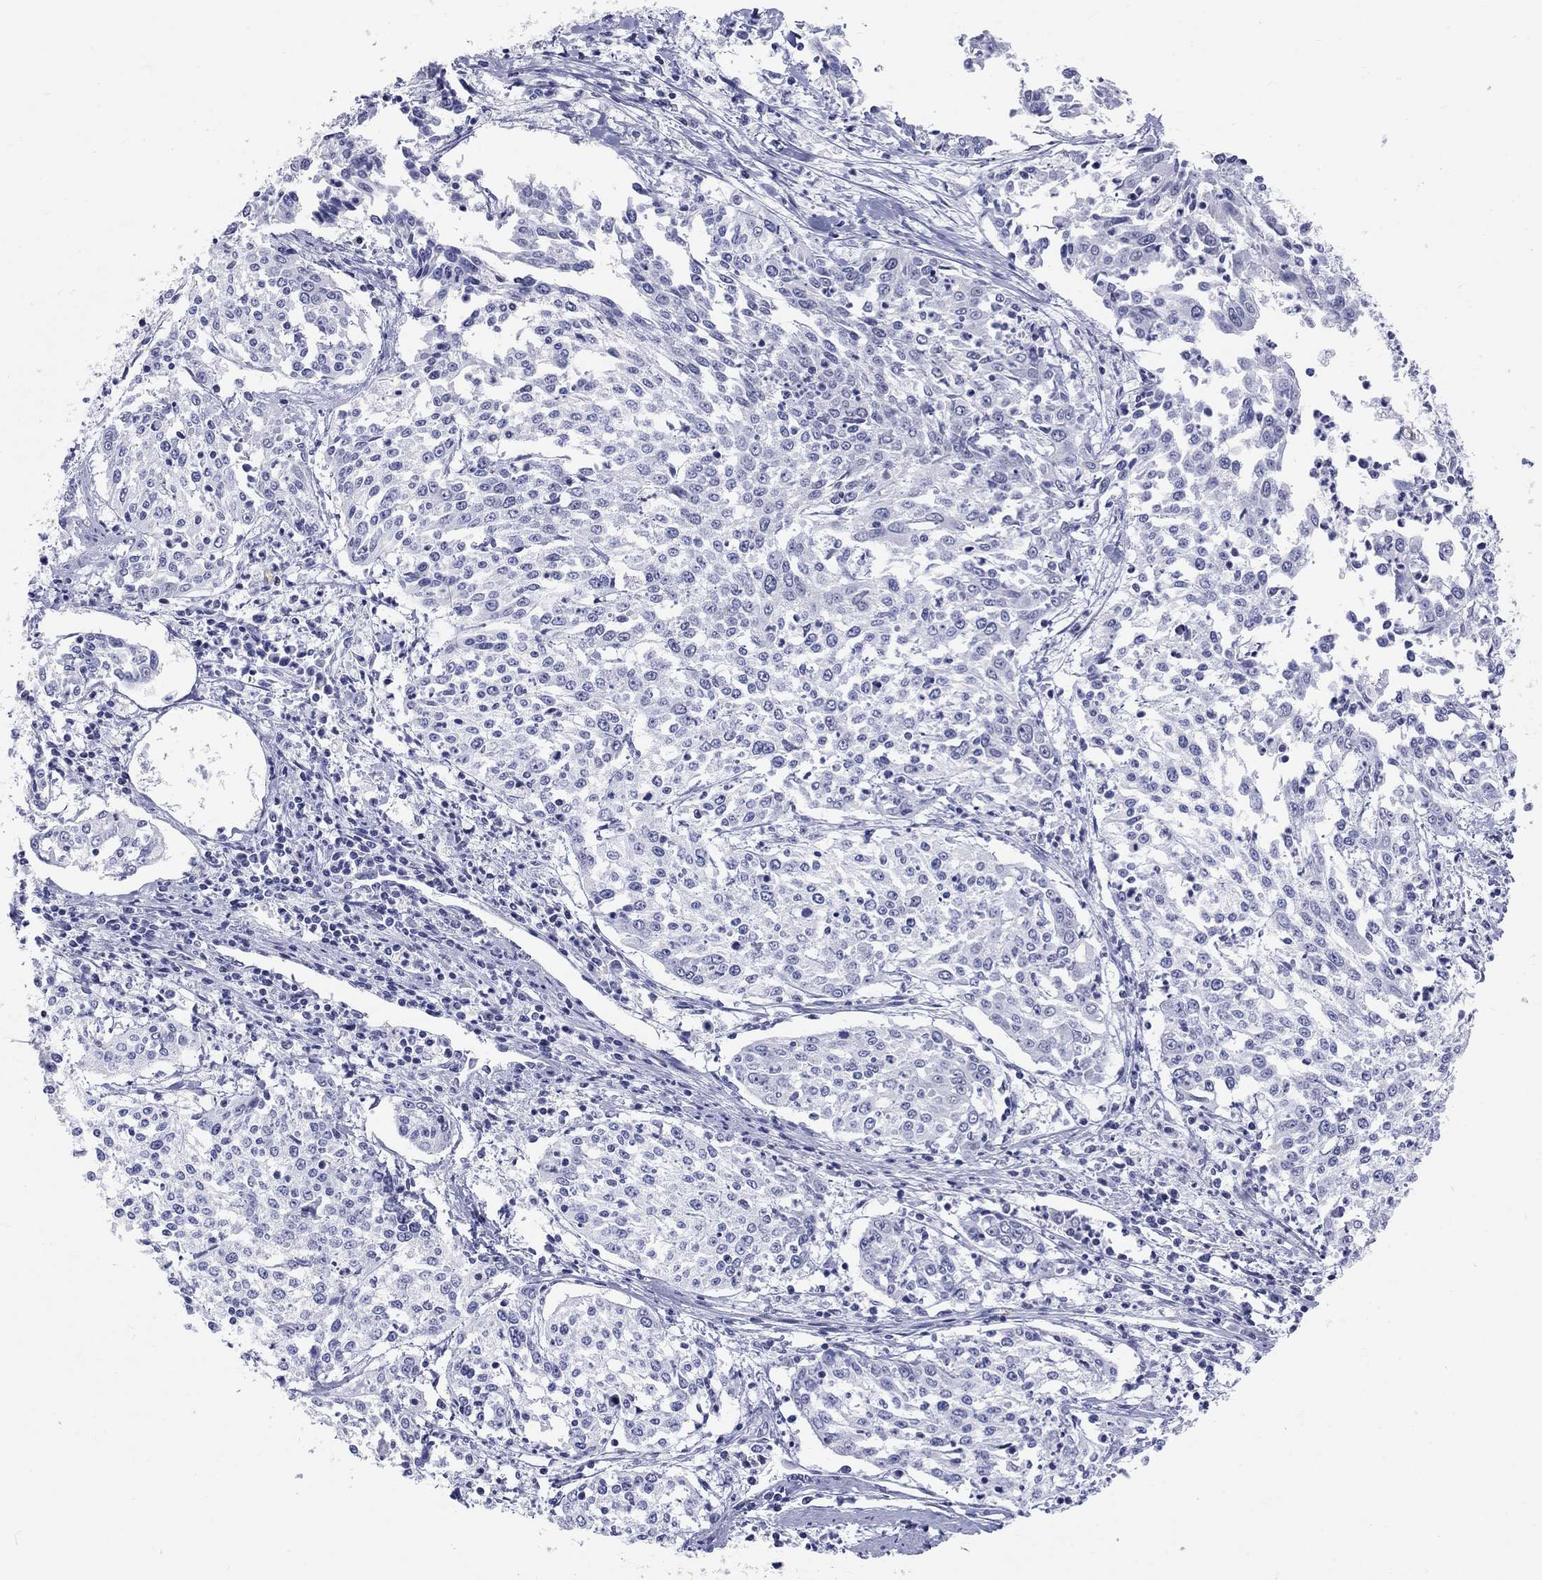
{"staining": {"intensity": "negative", "quantity": "none", "location": "none"}, "tissue": "cervical cancer", "cell_type": "Tumor cells", "image_type": "cancer", "snomed": [{"axis": "morphology", "description": "Squamous cell carcinoma, NOS"}, {"axis": "topography", "description": "Cervix"}], "caption": "The micrograph displays no significant staining in tumor cells of cervical squamous cell carcinoma. (Stains: DAB (3,3'-diaminobenzidine) IHC with hematoxylin counter stain, Microscopy: brightfield microscopy at high magnification).", "gene": "DMTN", "patient": {"sex": "female", "age": 41}}